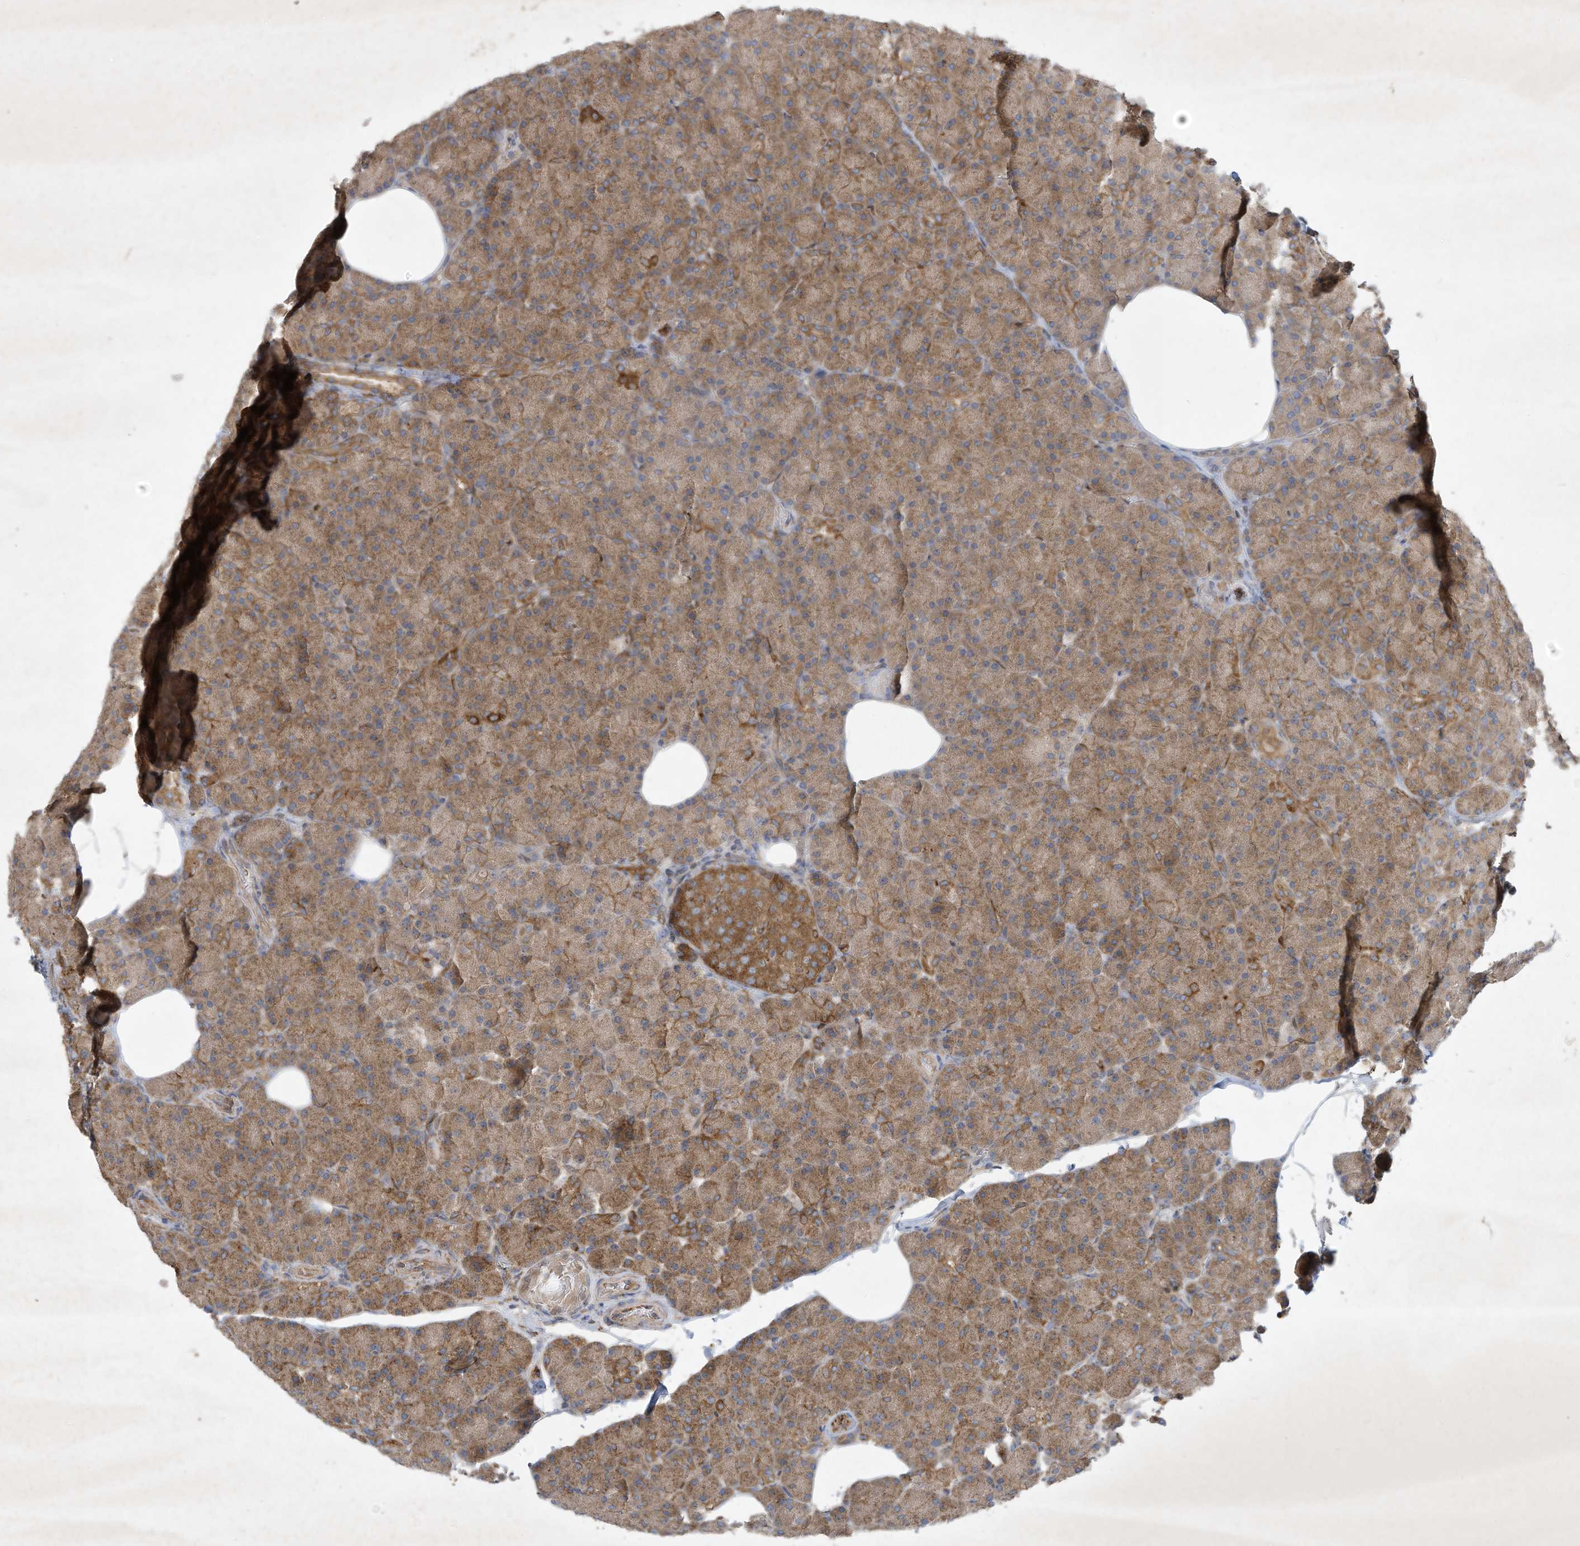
{"staining": {"intensity": "moderate", "quantity": ">75%", "location": "cytoplasmic/membranous"}, "tissue": "pancreas", "cell_type": "Exocrine glandular cells", "image_type": "normal", "snomed": [{"axis": "morphology", "description": "Normal tissue, NOS"}, {"axis": "topography", "description": "Pancreas"}], "caption": "High-power microscopy captured an IHC image of normal pancreas, revealing moderate cytoplasmic/membranous expression in about >75% of exocrine glandular cells.", "gene": "SYNJ2", "patient": {"sex": "female", "age": 43}}